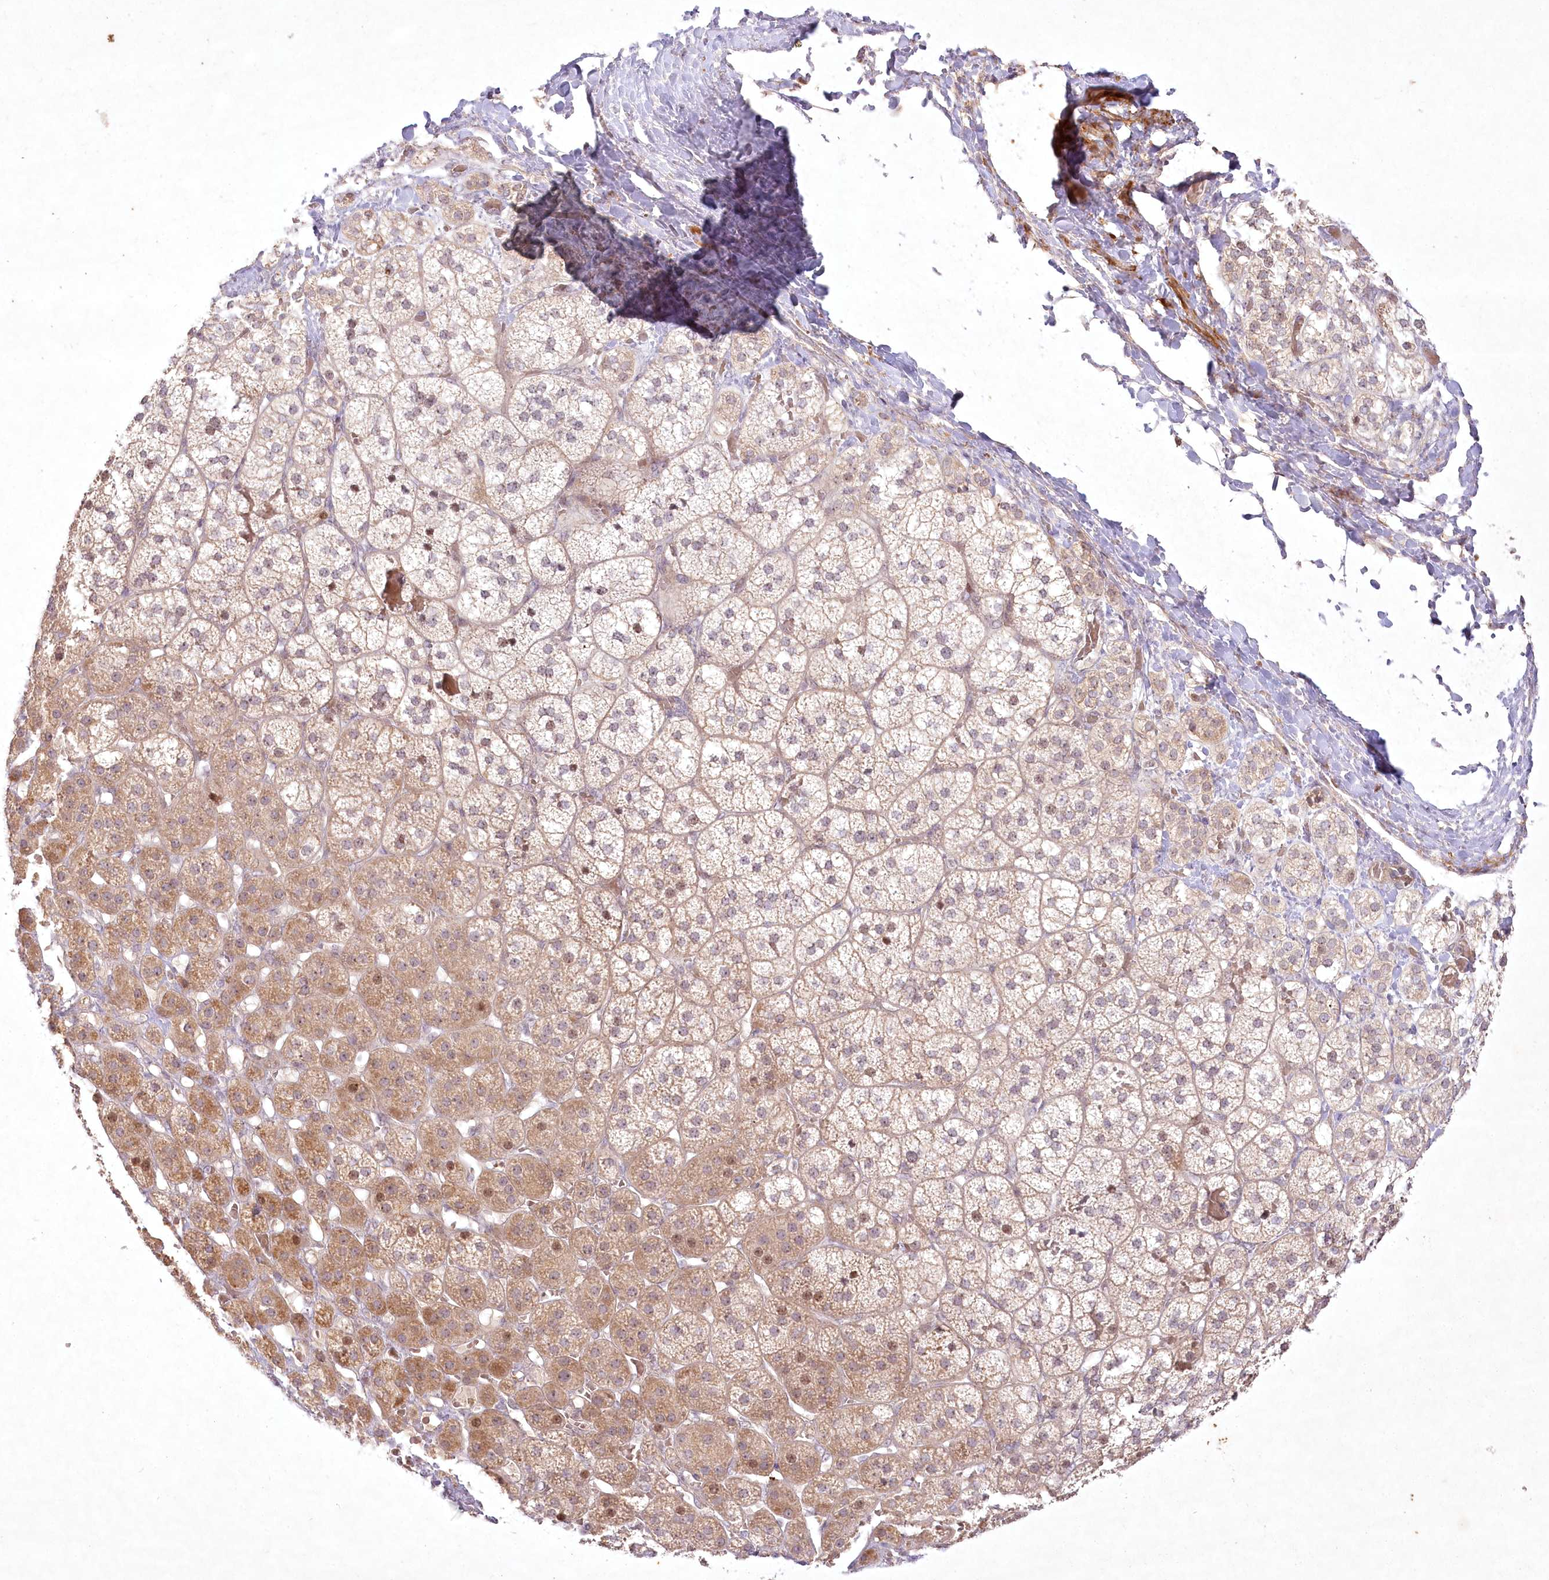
{"staining": {"intensity": "moderate", "quantity": ">75%", "location": "cytoplasmic/membranous,nuclear"}, "tissue": "adrenal gland", "cell_type": "Glandular cells", "image_type": "normal", "snomed": [{"axis": "morphology", "description": "Normal tissue, NOS"}, {"axis": "topography", "description": "Adrenal gland"}], "caption": "Protein expression by immunohistochemistry (IHC) shows moderate cytoplasmic/membranous,nuclear expression in about >75% of glandular cells in benign adrenal gland. Using DAB (3,3'-diaminobenzidine) (brown) and hematoxylin (blue) stains, captured at high magnification using brightfield microscopy.", "gene": "SH2D3A", "patient": {"sex": "female", "age": 44}}